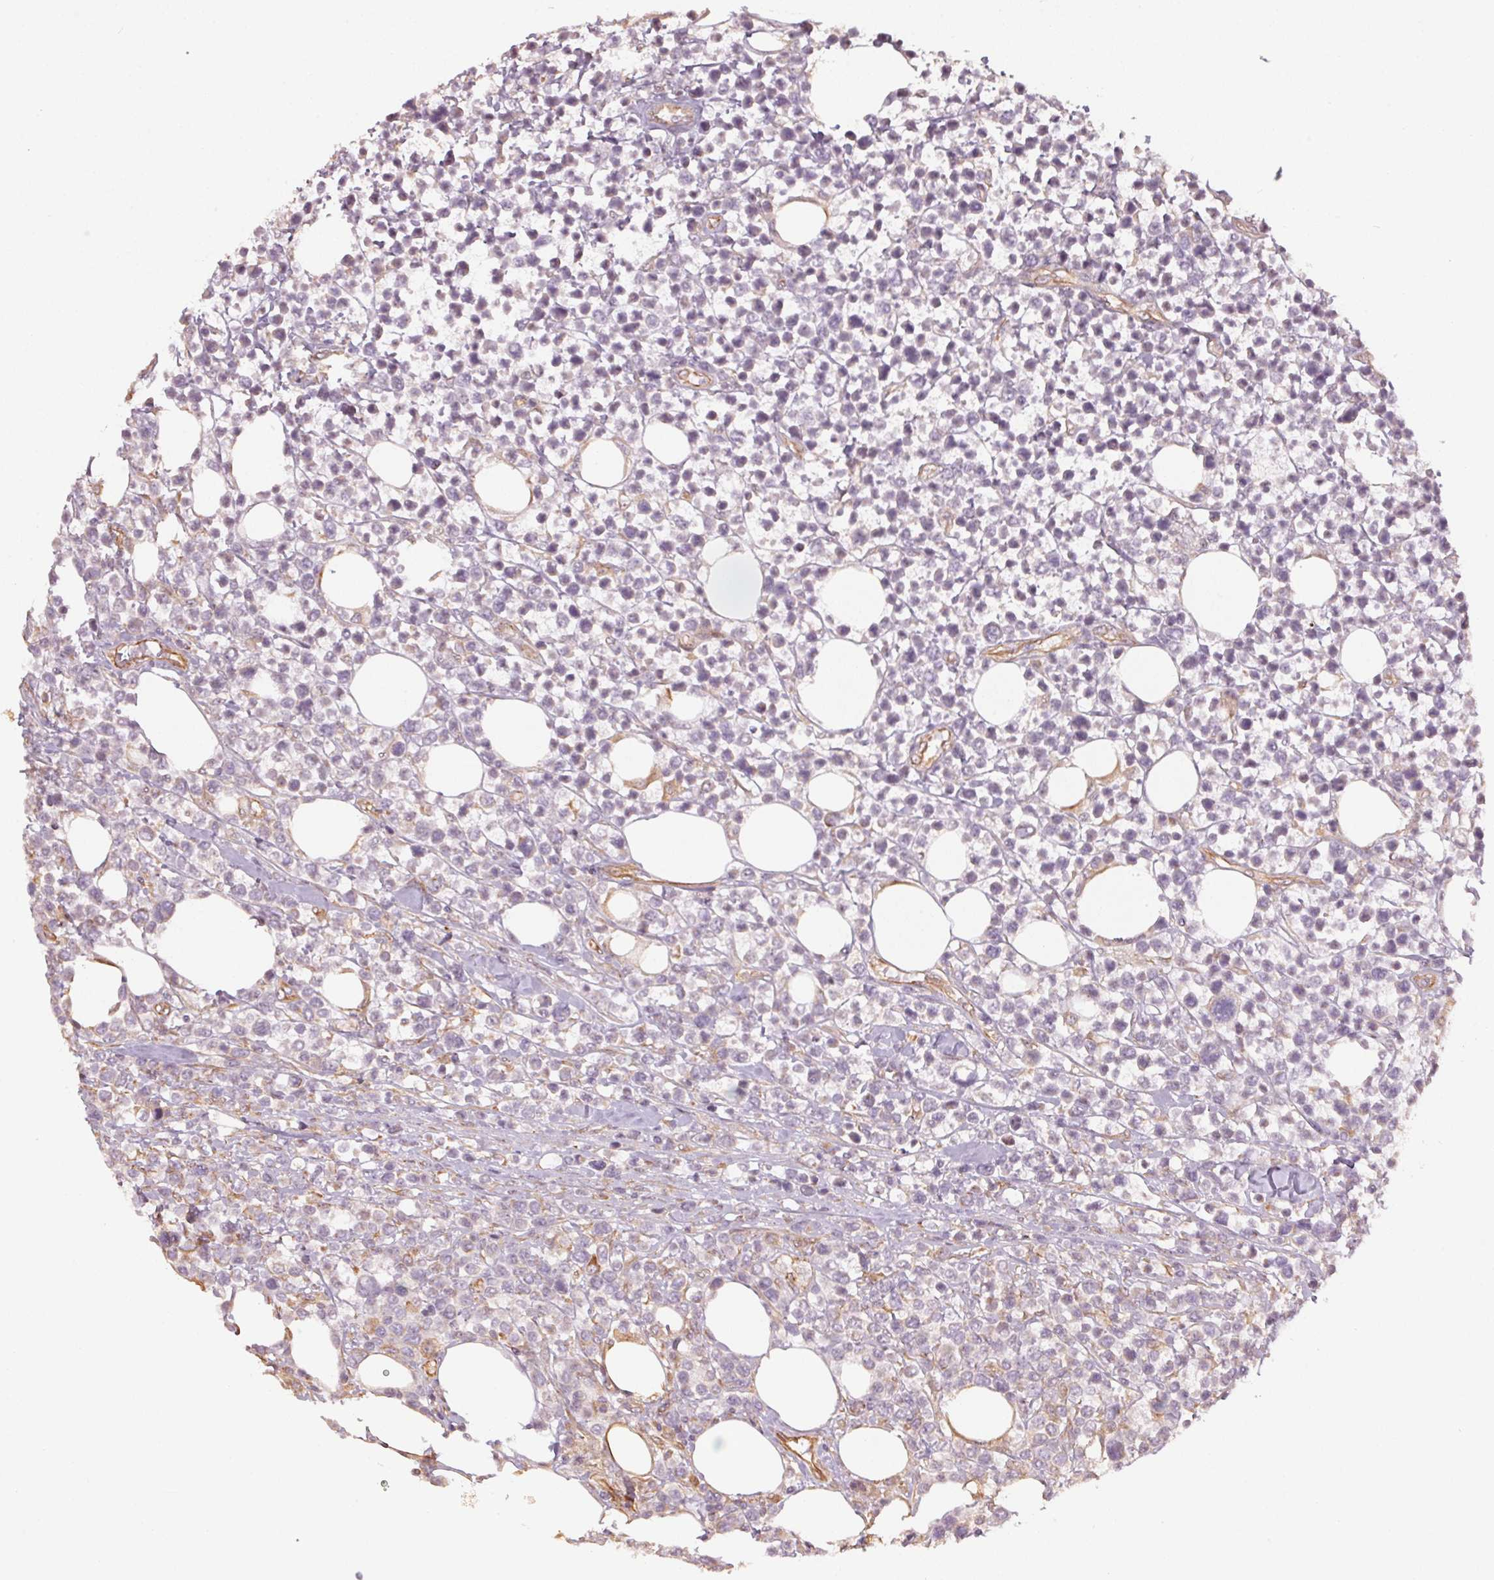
{"staining": {"intensity": "negative", "quantity": "none", "location": "none"}, "tissue": "lymphoma", "cell_type": "Tumor cells", "image_type": "cancer", "snomed": [{"axis": "morphology", "description": "Malignant lymphoma, non-Hodgkin's type, High grade"}, {"axis": "topography", "description": "Soft tissue"}], "caption": "Immunohistochemistry histopathology image of neoplastic tissue: high-grade malignant lymphoma, non-Hodgkin's type stained with DAB (3,3'-diaminobenzidine) displays no significant protein staining in tumor cells.", "gene": "FOXR2", "patient": {"sex": "female", "age": 56}}